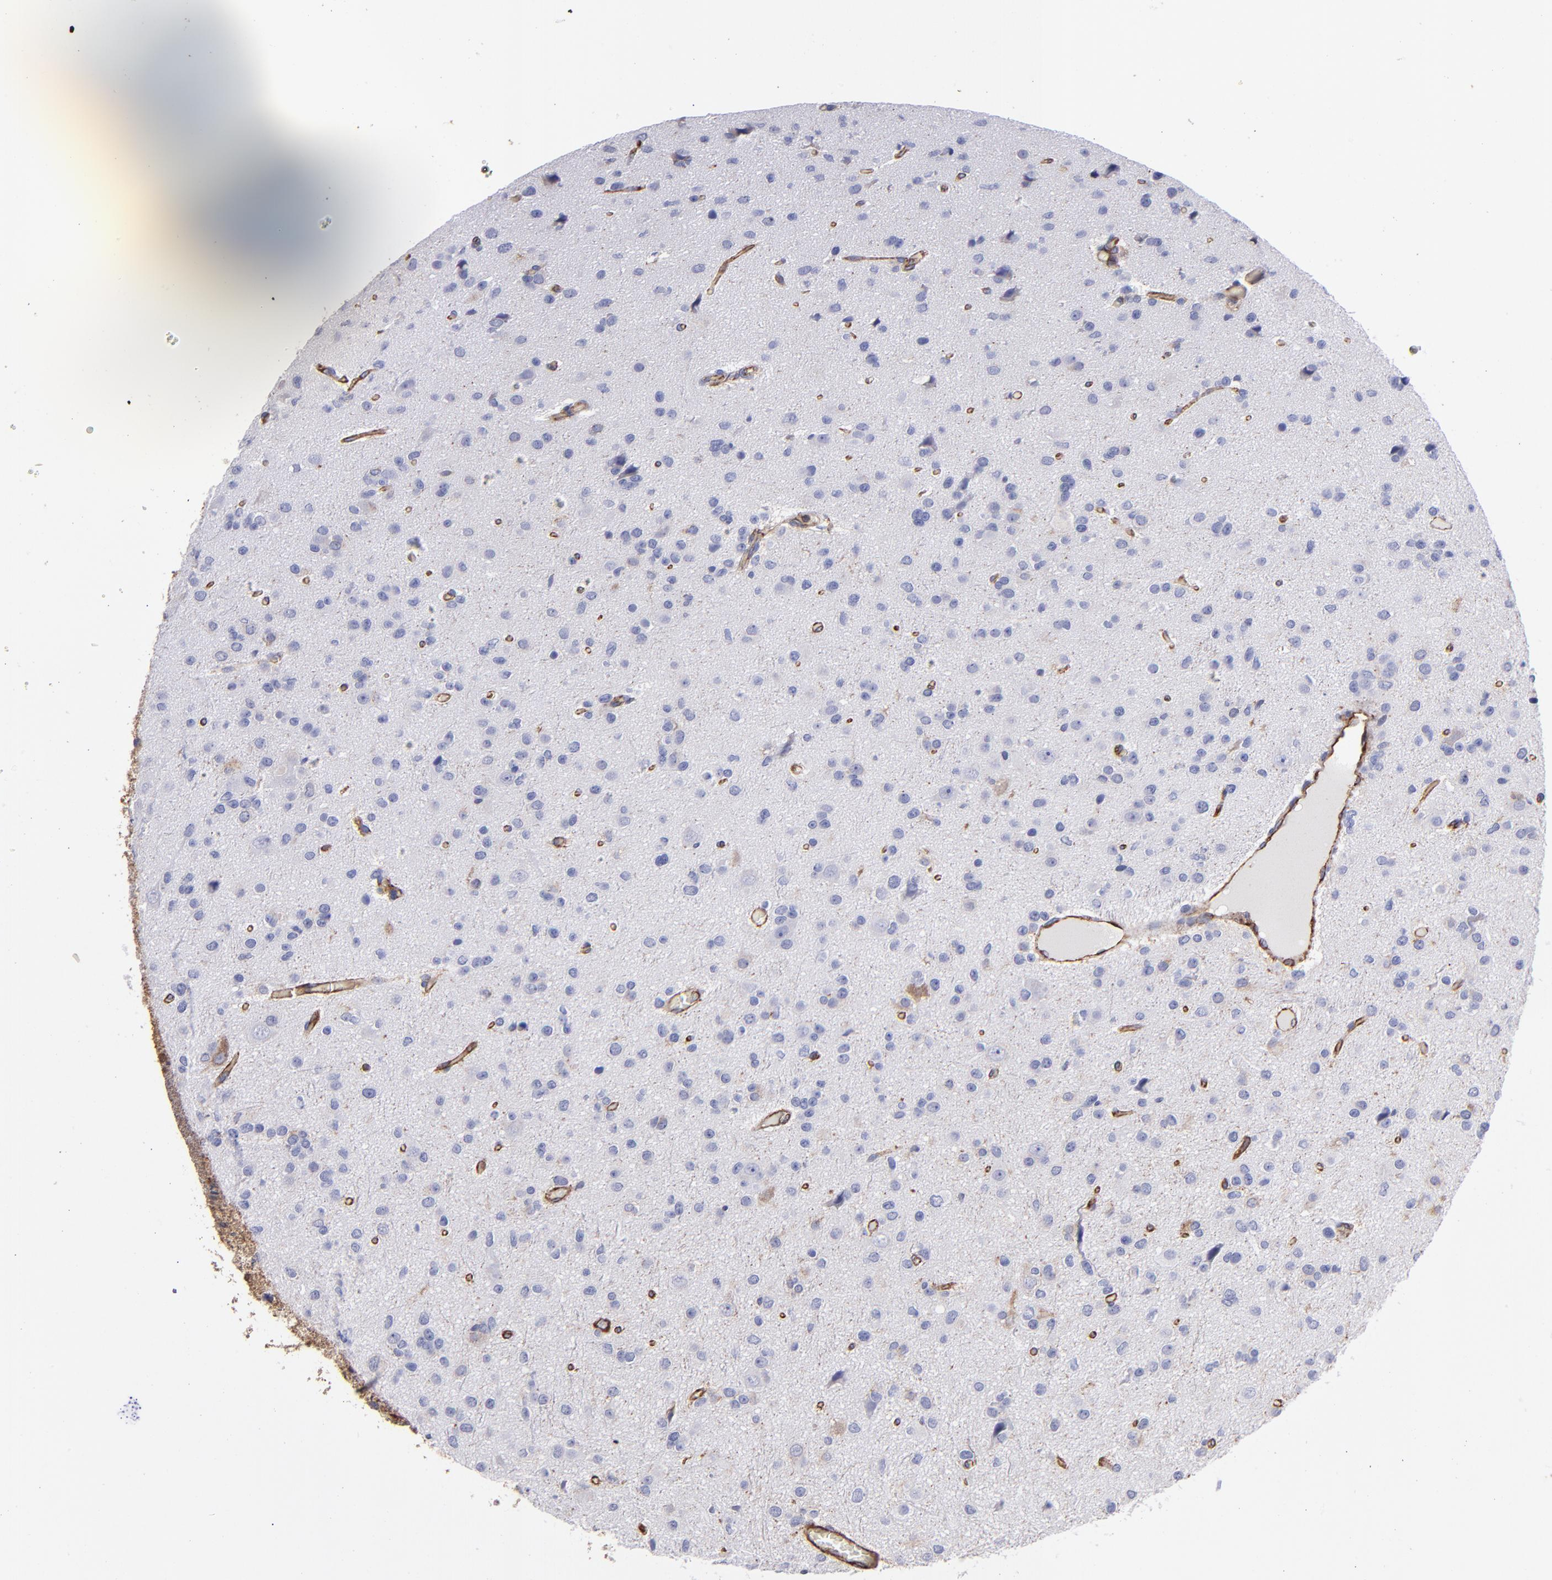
{"staining": {"intensity": "moderate", "quantity": "<25%", "location": "cytoplasmic/membranous"}, "tissue": "glioma", "cell_type": "Tumor cells", "image_type": "cancer", "snomed": [{"axis": "morphology", "description": "Glioma, malignant, Low grade"}, {"axis": "topography", "description": "Brain"}], "caption": "Immunohistochemical staining of glioma displays low levels of moderate cytoplasmic/membranous positivity in approximately <25% of tumor cells.", "gene": "MVP", "patient": {"sex": "male", "age": 42}}